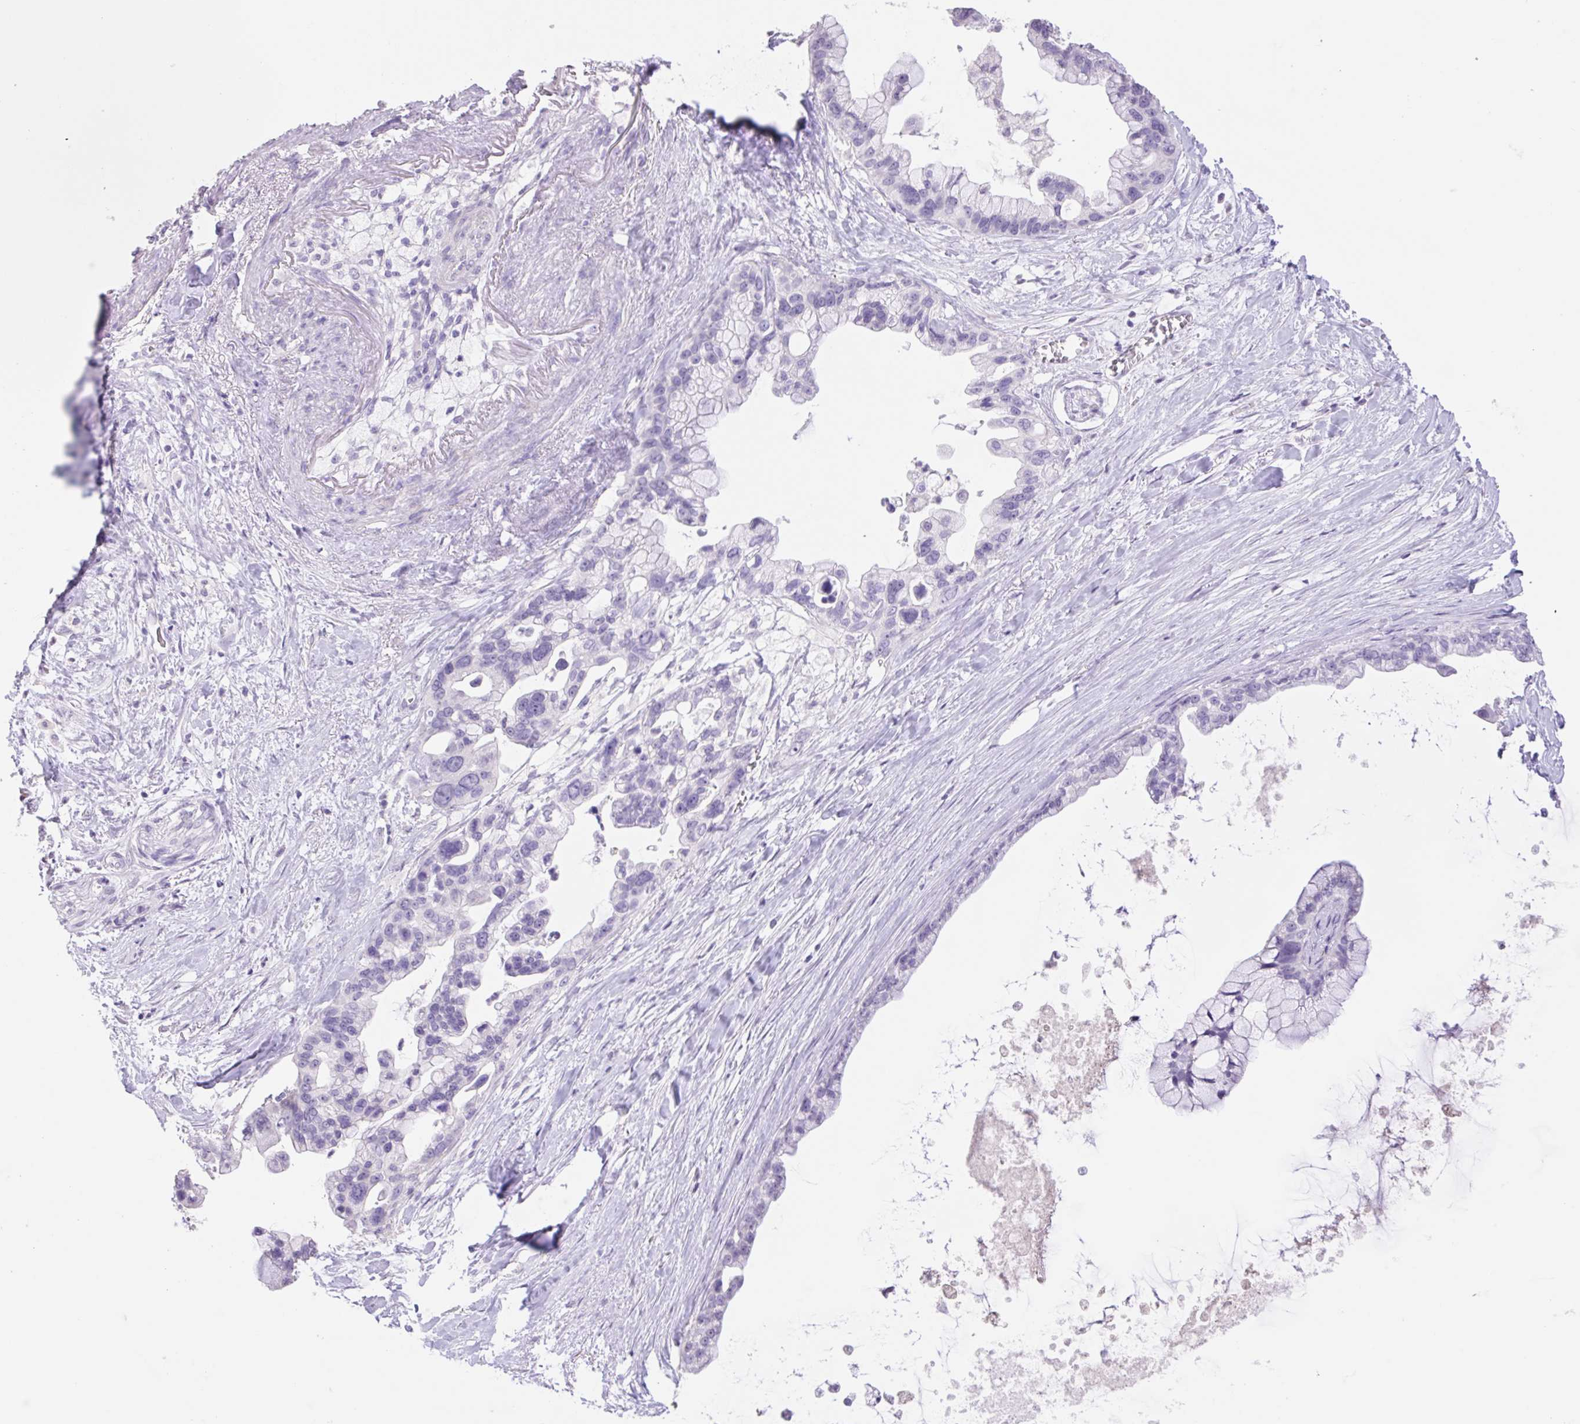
{"staining": {"intensity": "negative", "quantity": "none", "location": "none"}, "tissue": "pancreatic cancer", "cell_type": "Tumor cells", "image_type": "cancer", "snomed": [{"axis": "morphology", "description": "Adenocarcinoma, NOS"}, {"axis": "topography", "description": "Pancreas"}], "caption": "This micrograph is of pancreatic cancer (adenocarcinoma) stained with IHC to label a protein in brown with the nuclei are counter-stained blue. There is no positivity in tumor cells.", "gene": "HCRTR2", "patient": {"sex": "female", "age": 83}}